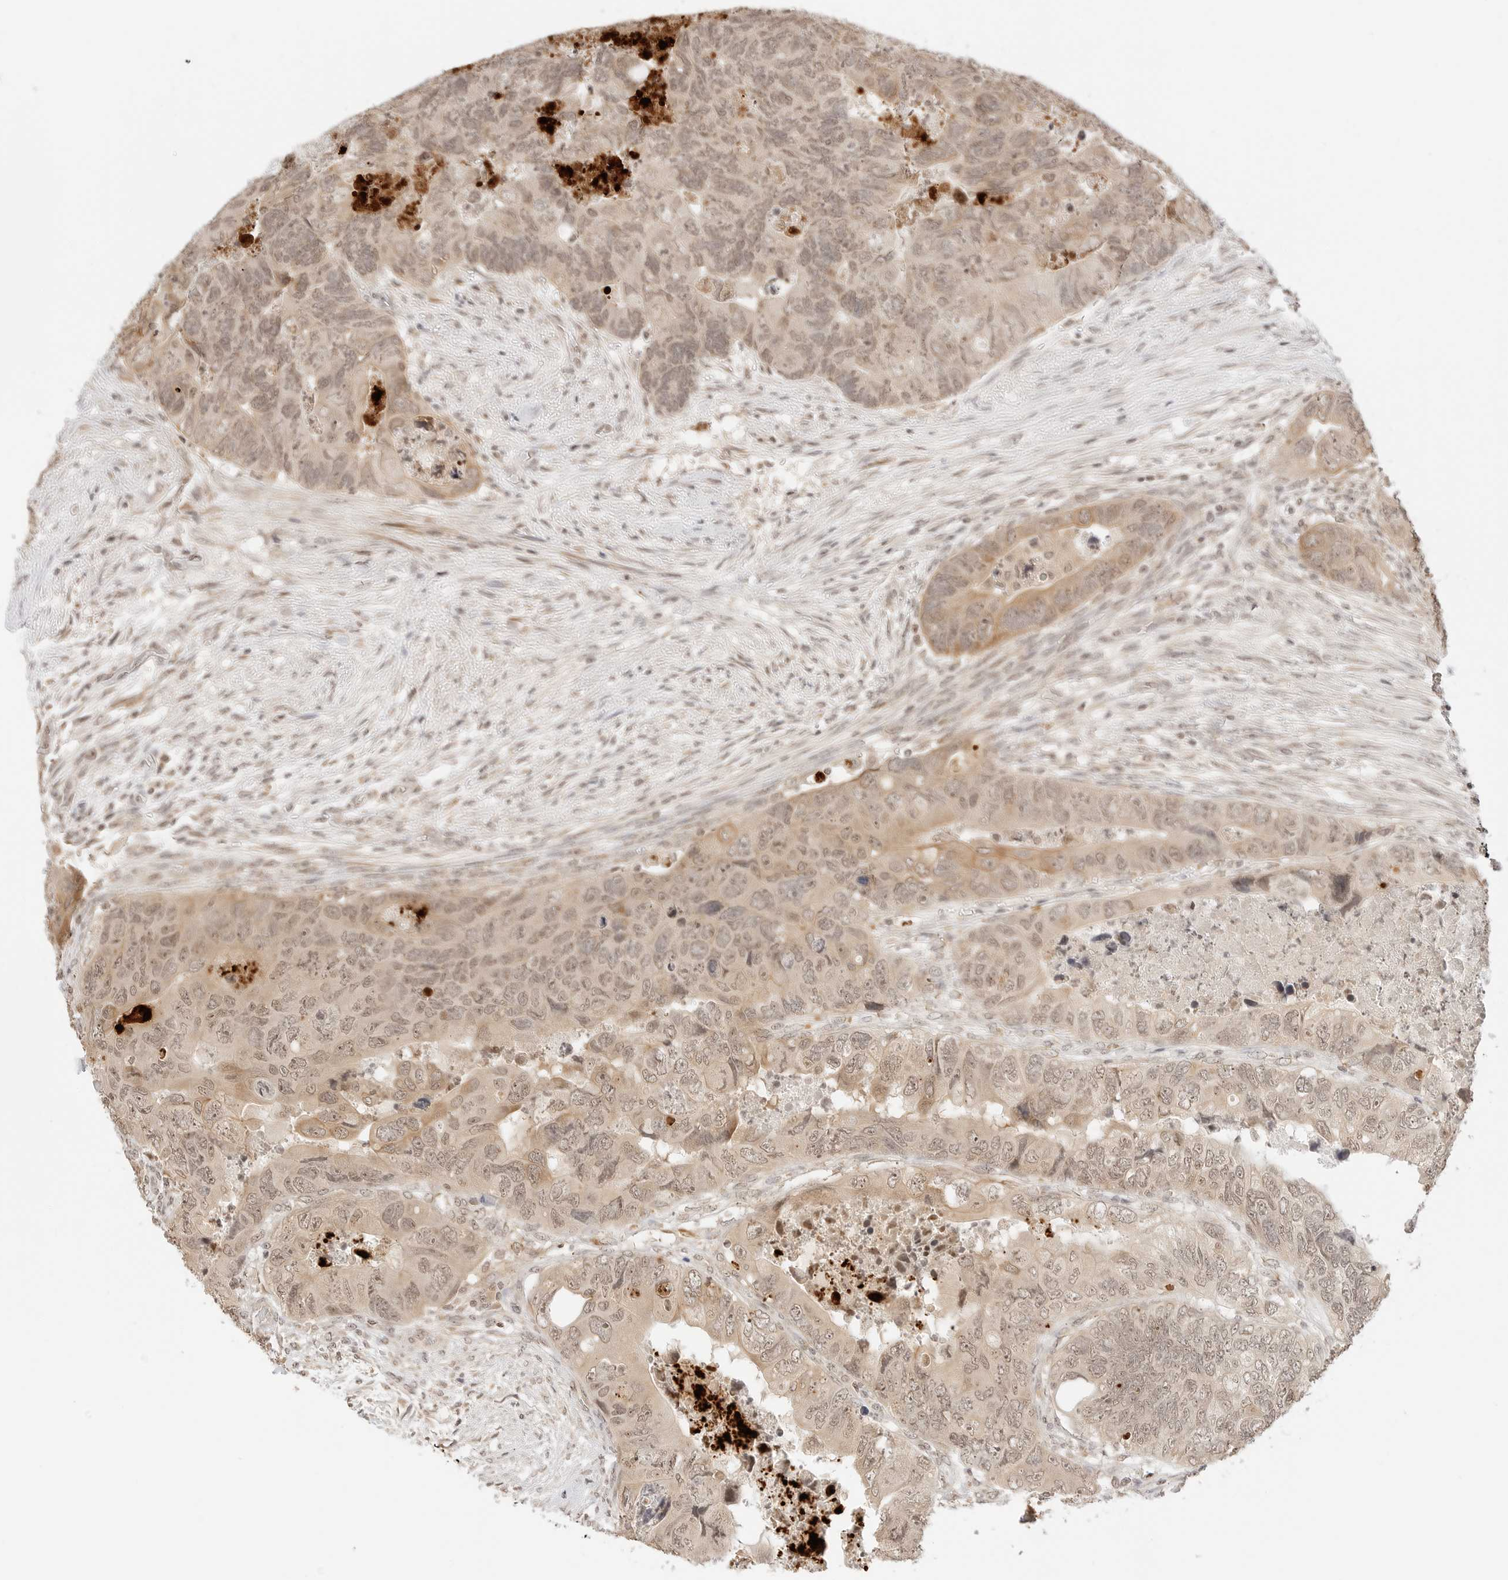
{"staining": {"intensity": "moderate", "quantity": ">75%", "location": "cytoplasmic/membranous,nuclear"}, "tissue": "colorectal cancer", "cell_type": "Tumor cells", "image_type": "cancer", "snomed": [{"axis": "morphology", "description": "Adenocarcinoma, NOS"}, {"axis": "topography", "description": "Rectum"}], "caption": "The micrograph displays immunohistochemical staining of colorectal cancer. There is moderate cytoplasmic/membranous and nuclear staining is identified in about >75% of tumor cells. The staining is performed using DAB brown chromogen to label protein expression. The nuclei are counter-stained blue using hematoxylin.", "gene": "SEPTIN4", "patient": {"sex": "male", "age": 63}}